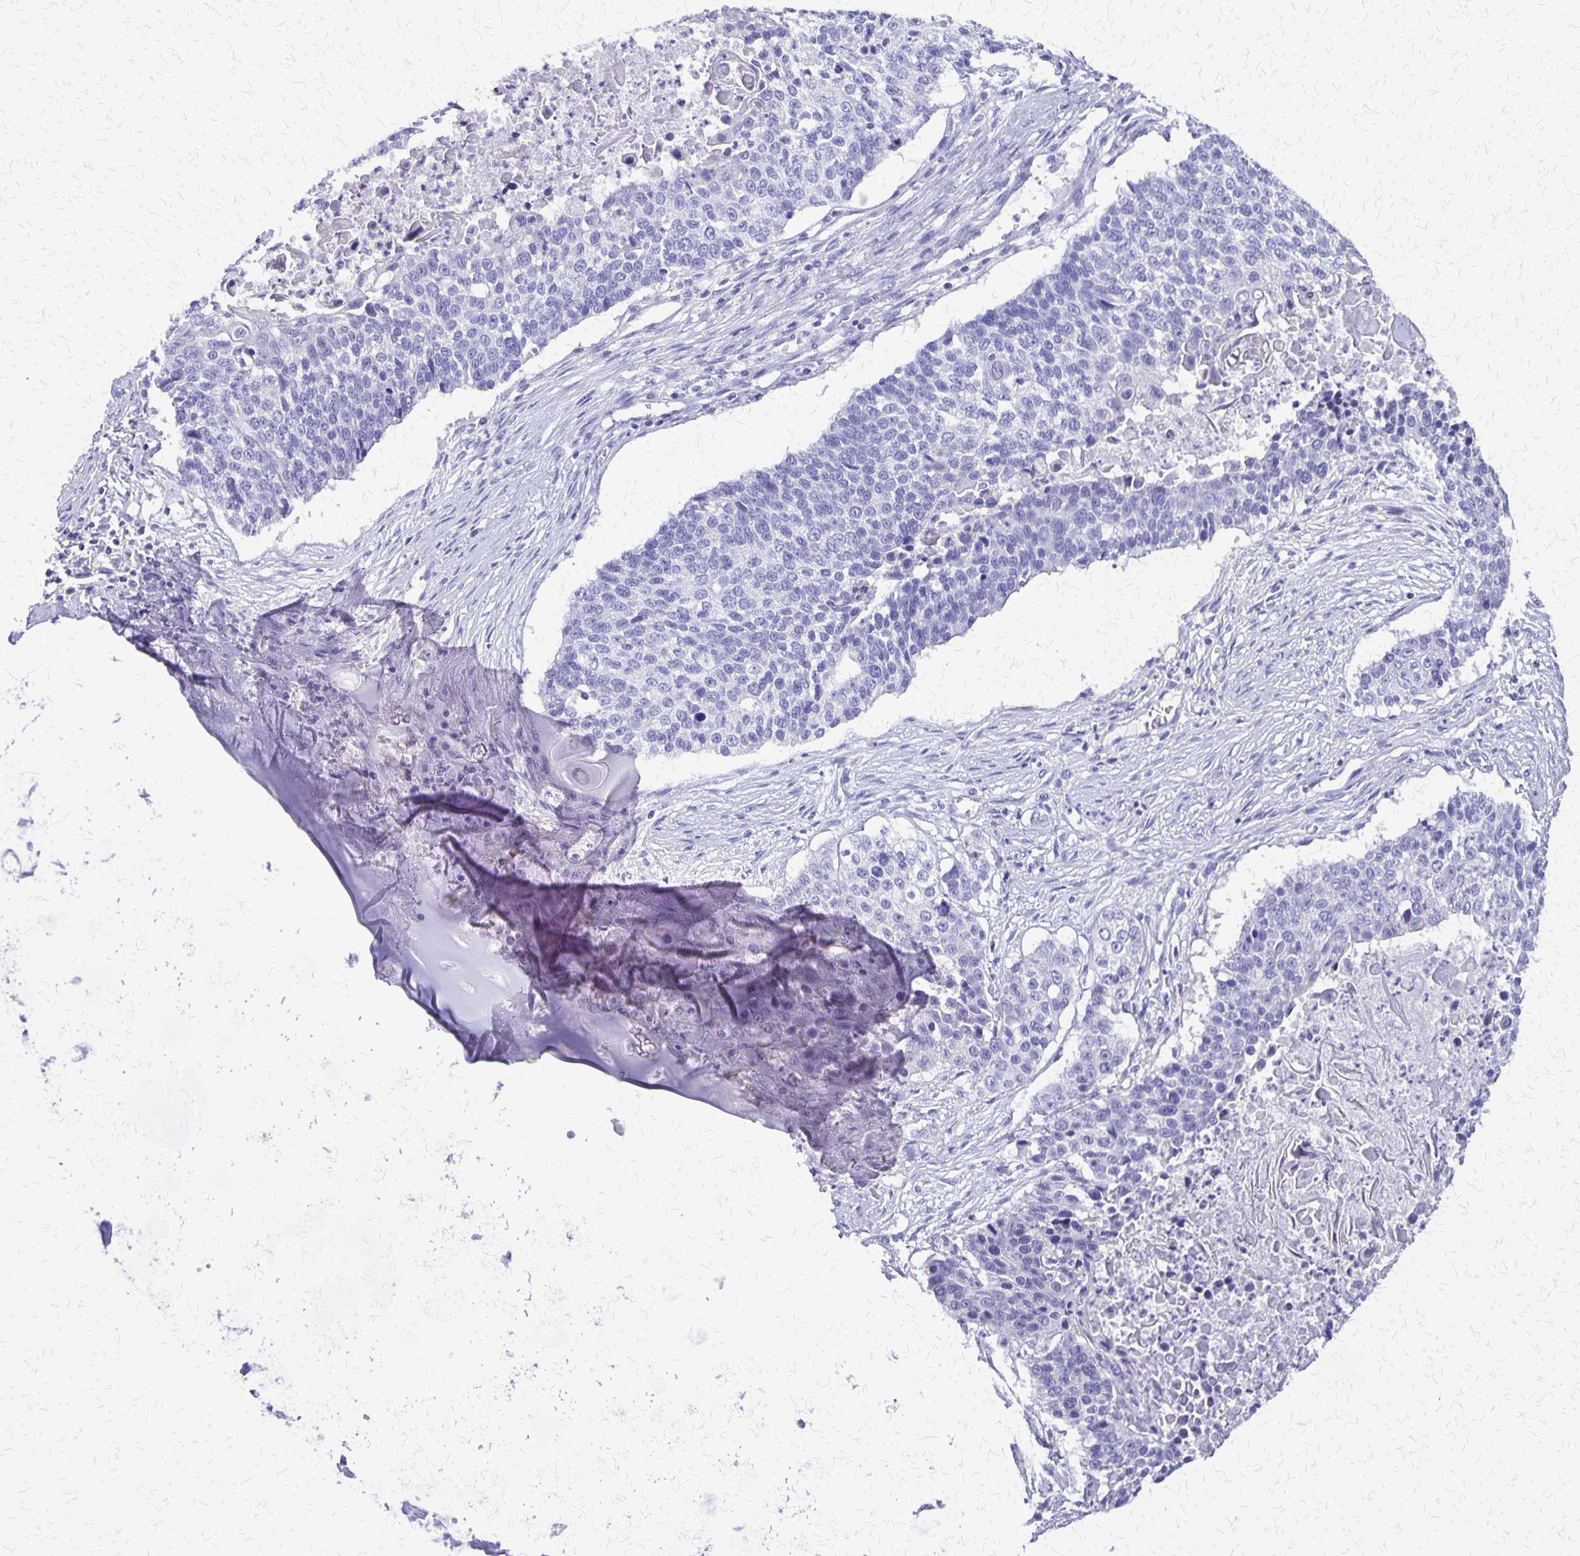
{"staining": {"intensity": "negative", "quantity": "none", "location": "none"}, "tissue": "lung cancer", "cell_type": "Tumor cells", "image_type": "cancer", "snomed": [{"axis": "morphology", "description": "Squamous cell carcinoma, NOS"}, {"axis": "morphology", "description": "Squamous cell carcinoma, metastatic, NOS"}, {"axis": "topography", "description": "Lung"}, {"axis": "topography", "description": "Pleura, NOS"}], "caption": "IHC photomicrograph of human lung cancer stained for a protein (brown), which reveals no expression in tumor cells.", "gene": "SI", "patient": {"sex": "male", "age": 72}}